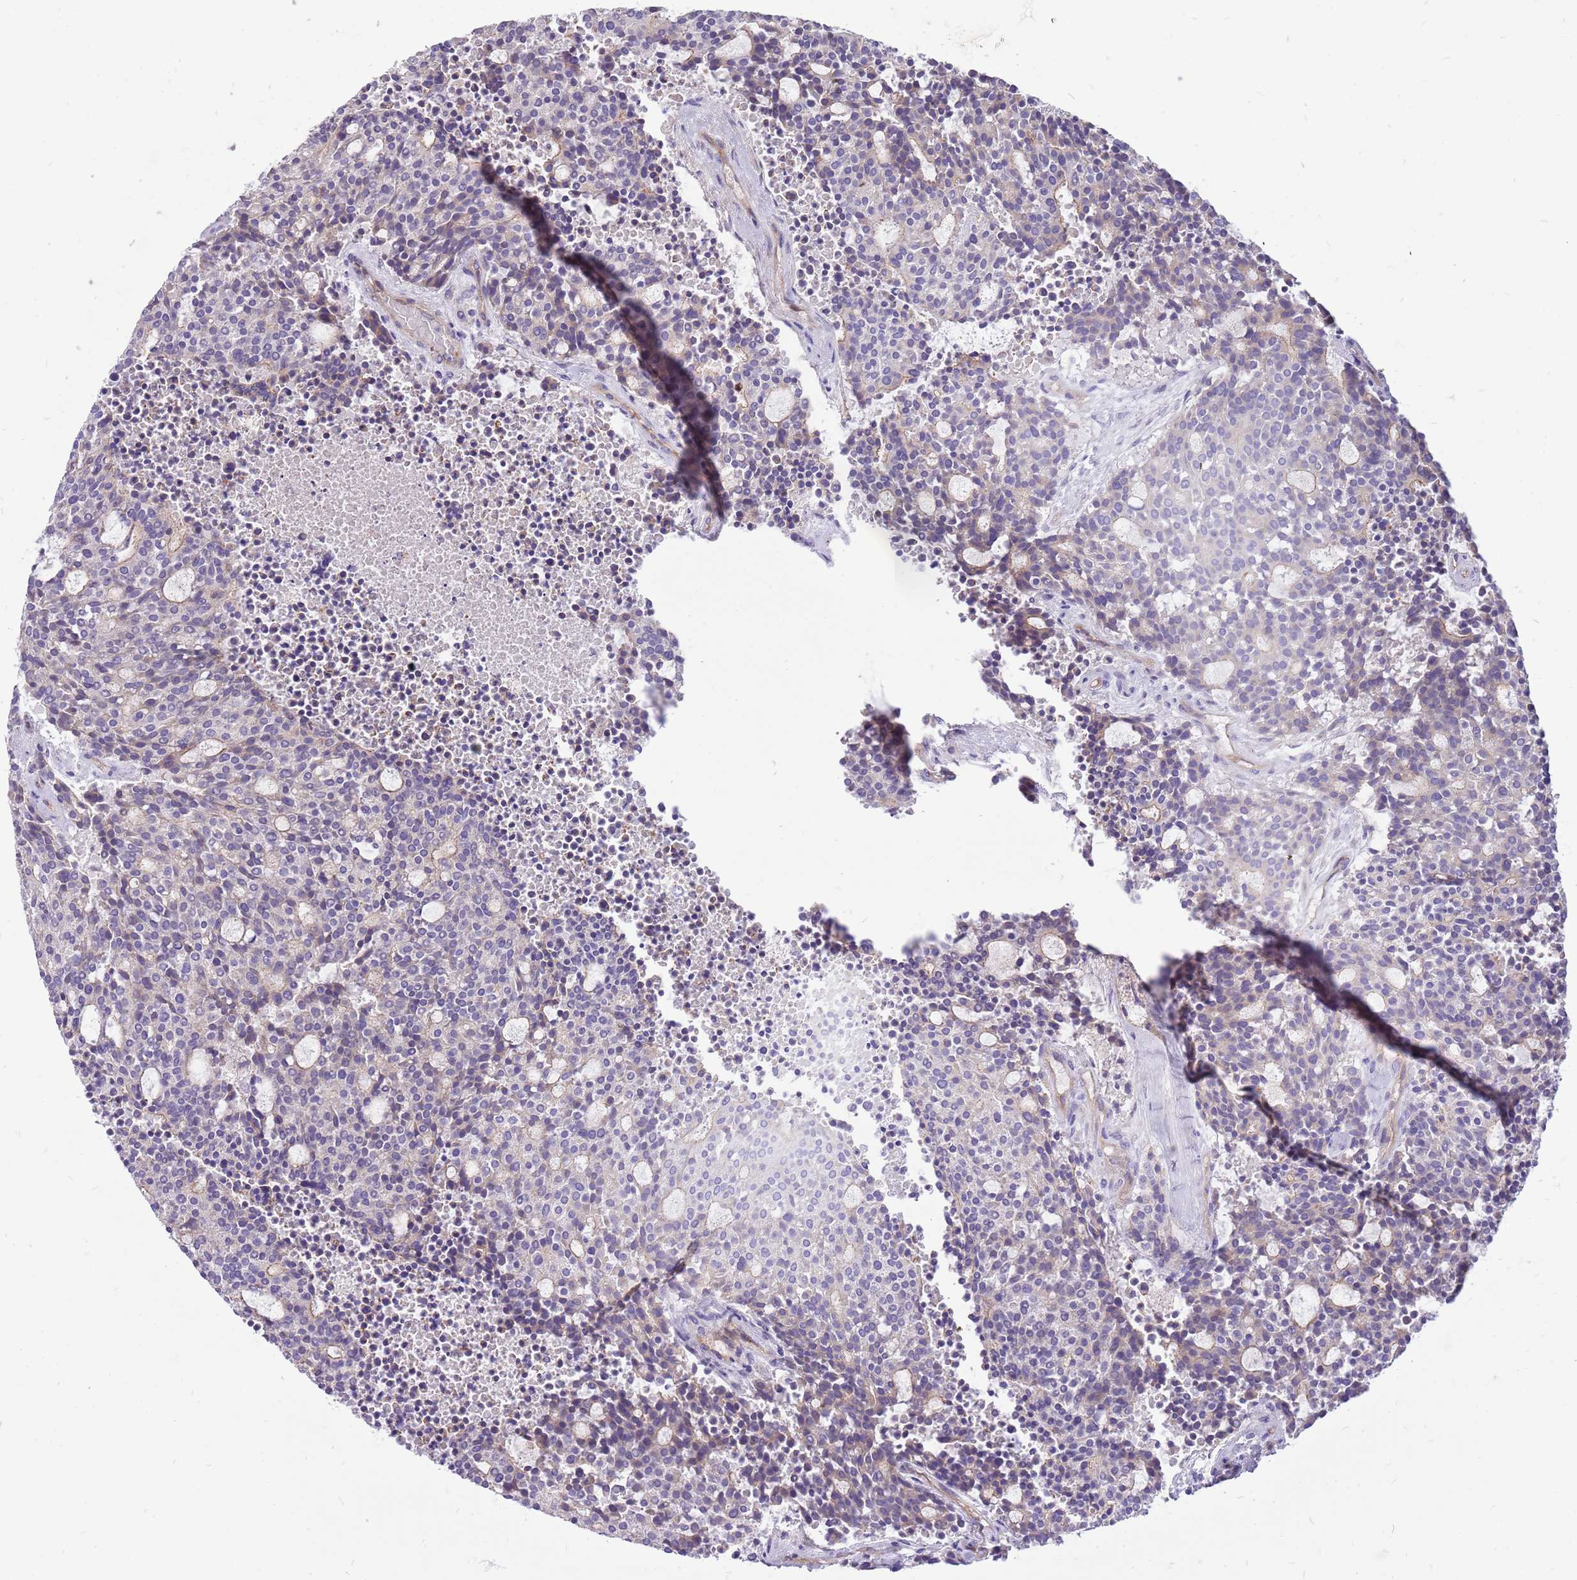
{"staining": {"intensity": "weak", "quantity": "<25%", "location": "cytoplasmic/membranous"}, "tissue": "carcinoid", "cell_type": "Tumor cells", "image_type": "cancer", "snomed": [{"axis": "morphology", "description": "Carcinoid, malignant, NOS"}, {"axis": "topography", "description": "Pancreas"}], "caption": "Immunohistochemistry (IHC) histopathology image of human carcinoid stained for a protein (brown), which shows no positivity in tumor cells. (Stains: DAB (3,3'-diaminobenzidine) immunohistochemistry (IHC) with hematoxylin counter stain, Microscopy: brightfield microscopy at high magnification).", "gene": "NTN4", "patient": {"sex": "female", "age": 54}}